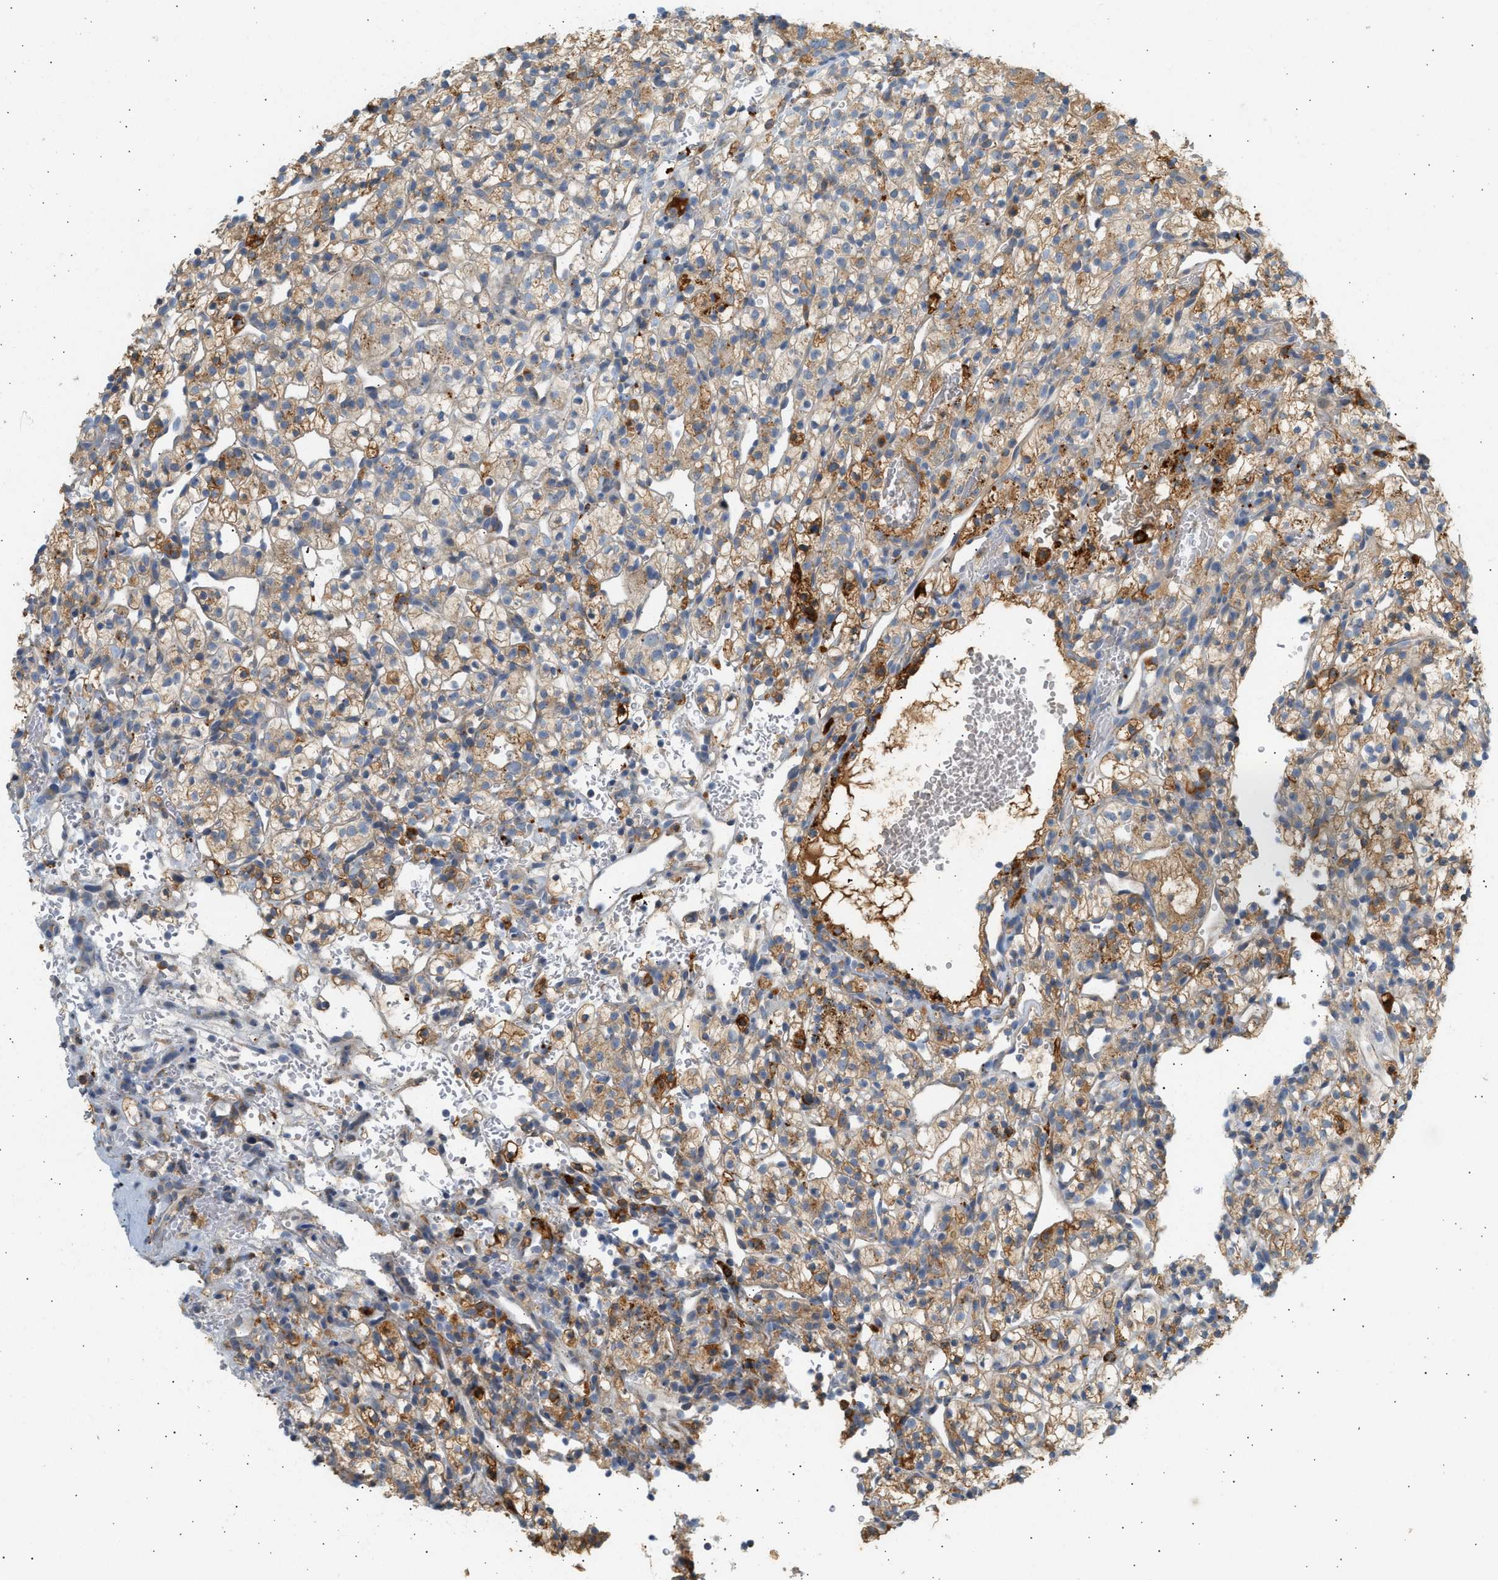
{"staining": {"intensity": "moderate", "quantity": ">75%", "location": "cytoplasmic/membranous"}, "tissue": "renal cancer", "cell_type": "Tumor cells", "image_type": "cancer", "snomed": [{"axis": "morphology", "description": "Adenocarcinoma, NOS"}, {"axis": "topography", "description": "Kidney"}], "caption": "Protein expression analysis of renal adenocarcinoma exhibits moderate cytoplasmic/membranous staining in about >75% of tumor cells. (Stains: DAB (3,3'-diaminobenzidine) in brown, nuclei in blue, Microscopy: brightfield microscopy at high magnification).", "gene": "ENTHD1", "patient": {"sex": "female", "age": 57}}